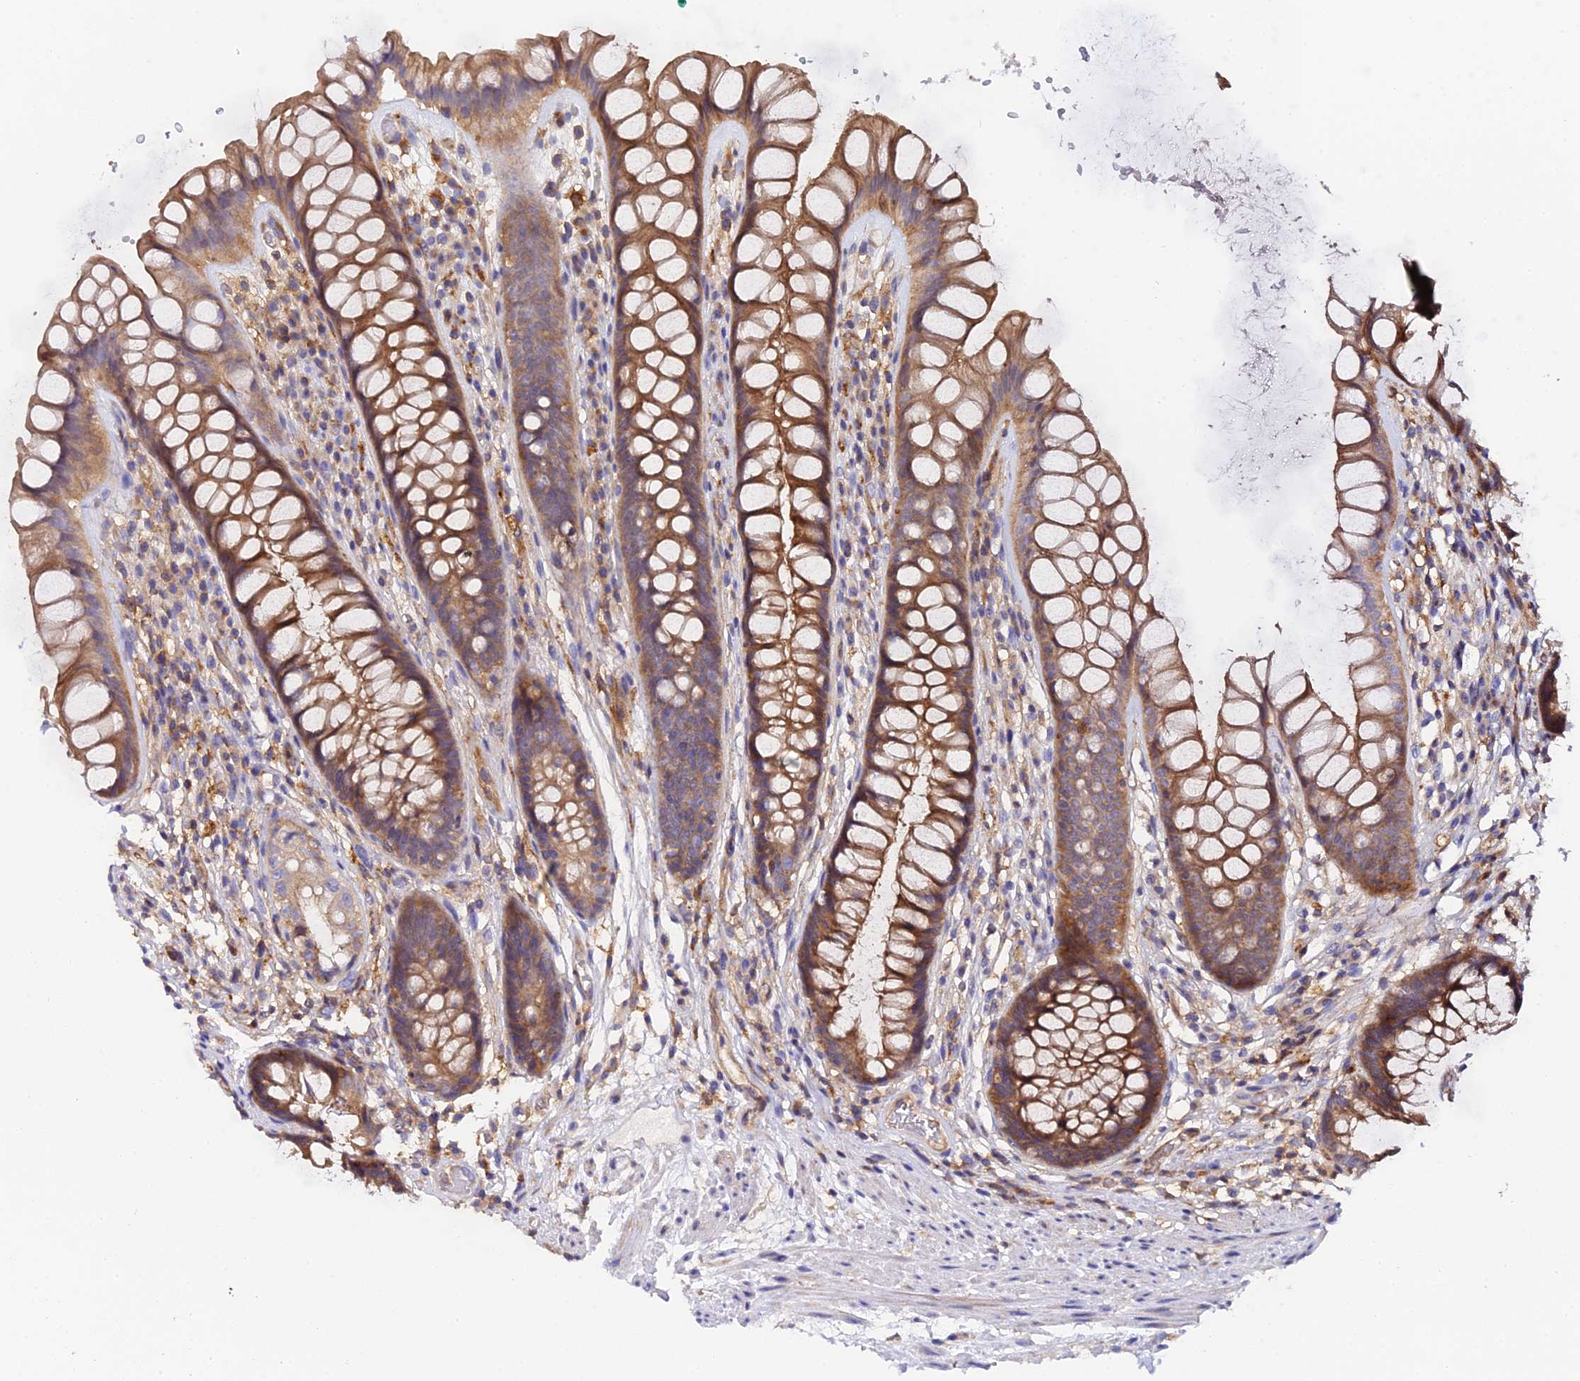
{"staining": {"intensity": "moderate", "quantity": ">75%", "location": "cytoplasmic/membranous"}, "tissue": "rectum", "cell_type": "Glandular cells", "image_type": "normal", "snomed": [{"axis": "morphology", "description": "Normal tissue, NOS"}, {"axis": "topography", "description": "Rectum"}], "caption": "Immunohistochemical staining of normal human rectum shows >75% levels of moderate cytoplasmic/membranous protein positivity in approximately >75% of glandular cells.", "gene": "GNG5B", "patient": {"sex": "male", "age": 74}}